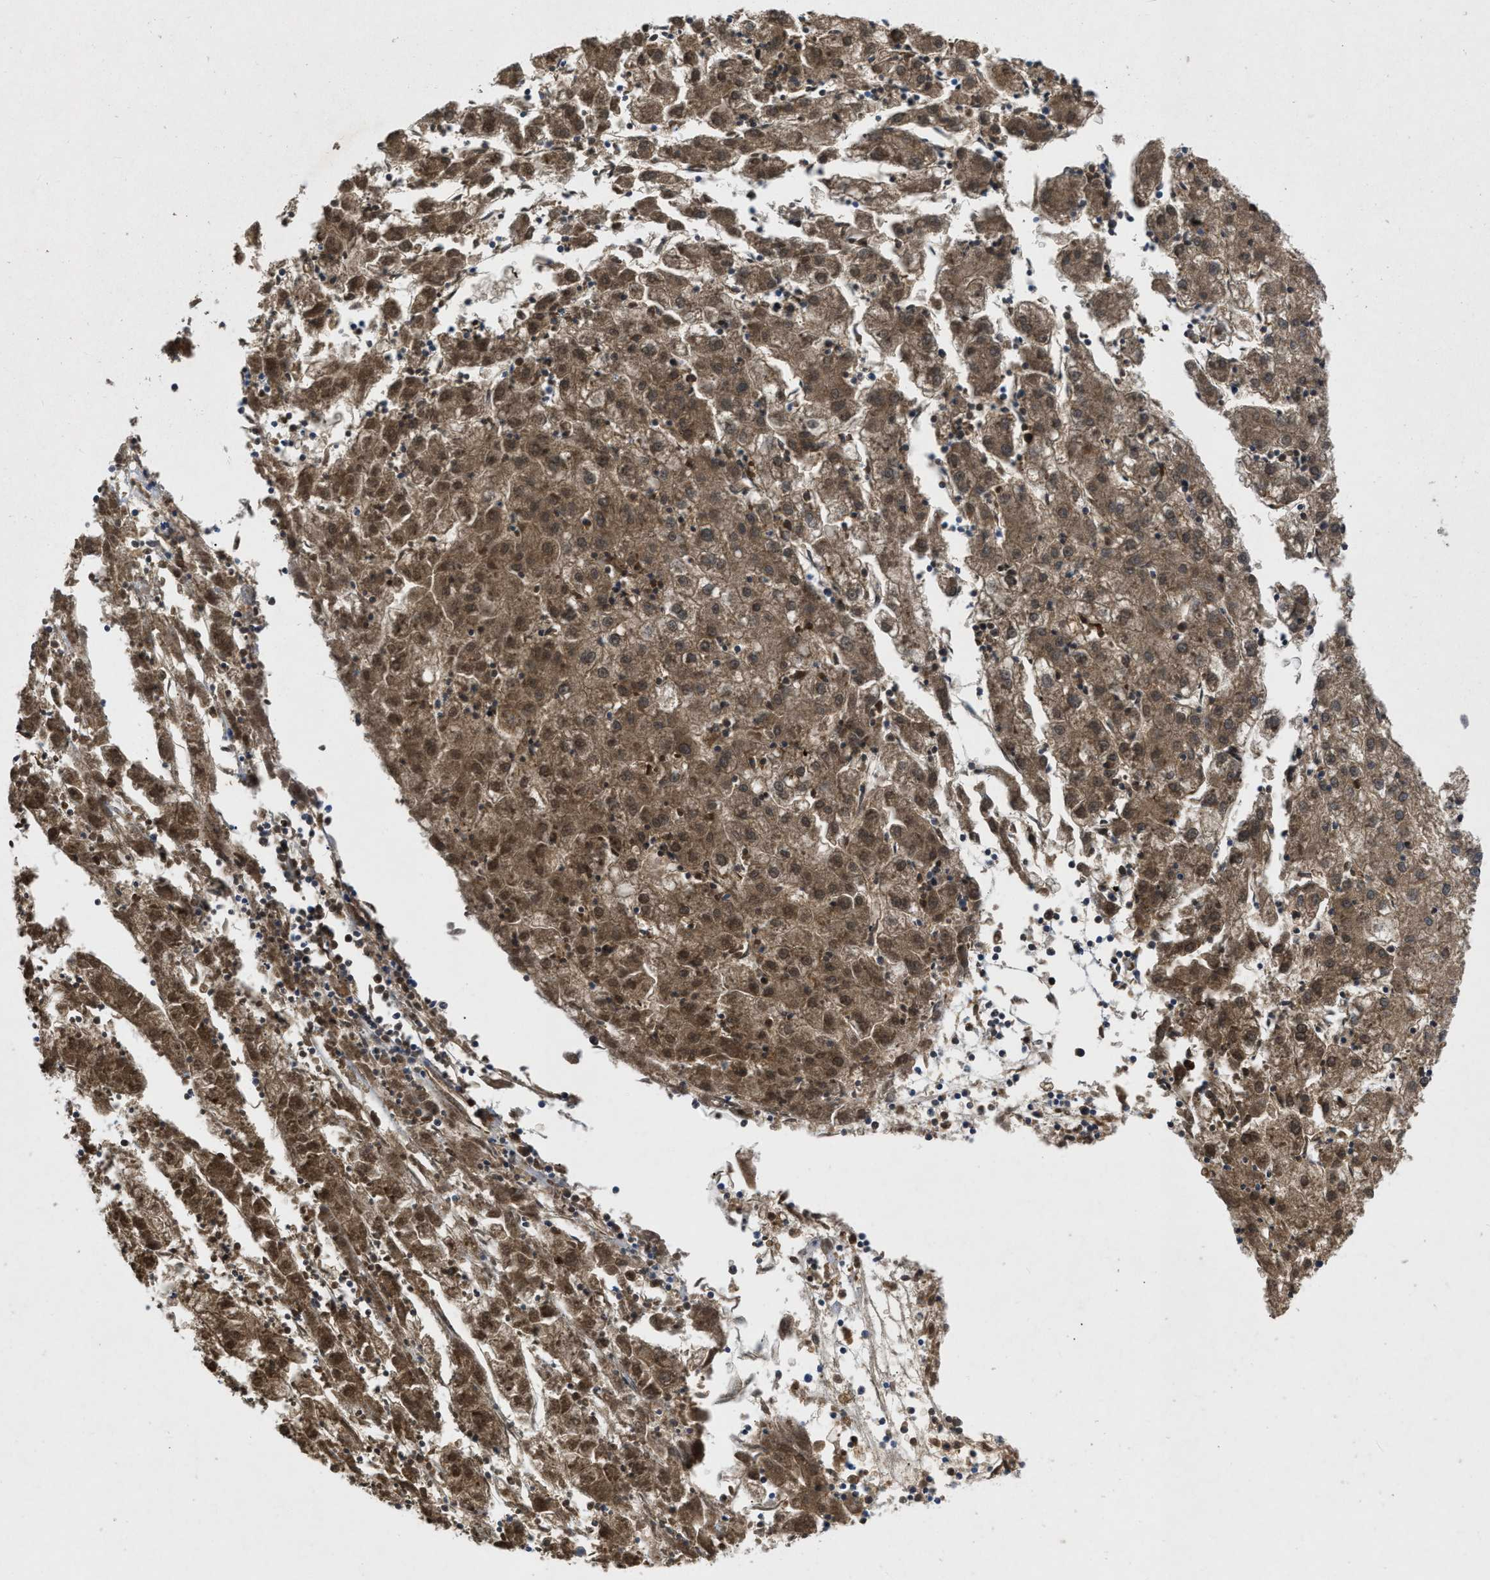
{"staining": {"intensity": "moderate", "quantity": ">75%", "location": "cytoplasmic/membranous,nuclear"}, "tissue": "liver cancer", "cell_type": "Tumor cells", "image_type": "cancer", "snomed": [{"axis": "morphology", "description": "Carcinoma, Hepatocellular, NOS"}, {"axis": "topography", "description": "Liver"}], "caption": "Protein staining of liver hepatocellular carcinoma tissue demonstrates moderate cytoplasmic/membranous and nuclear expression in about >75% of tumor cells. (Brightfield microscopy of DAB IHC at high magnification).", "gene": "TMEM131", "patient": {"sex": "male", "age": 72}}